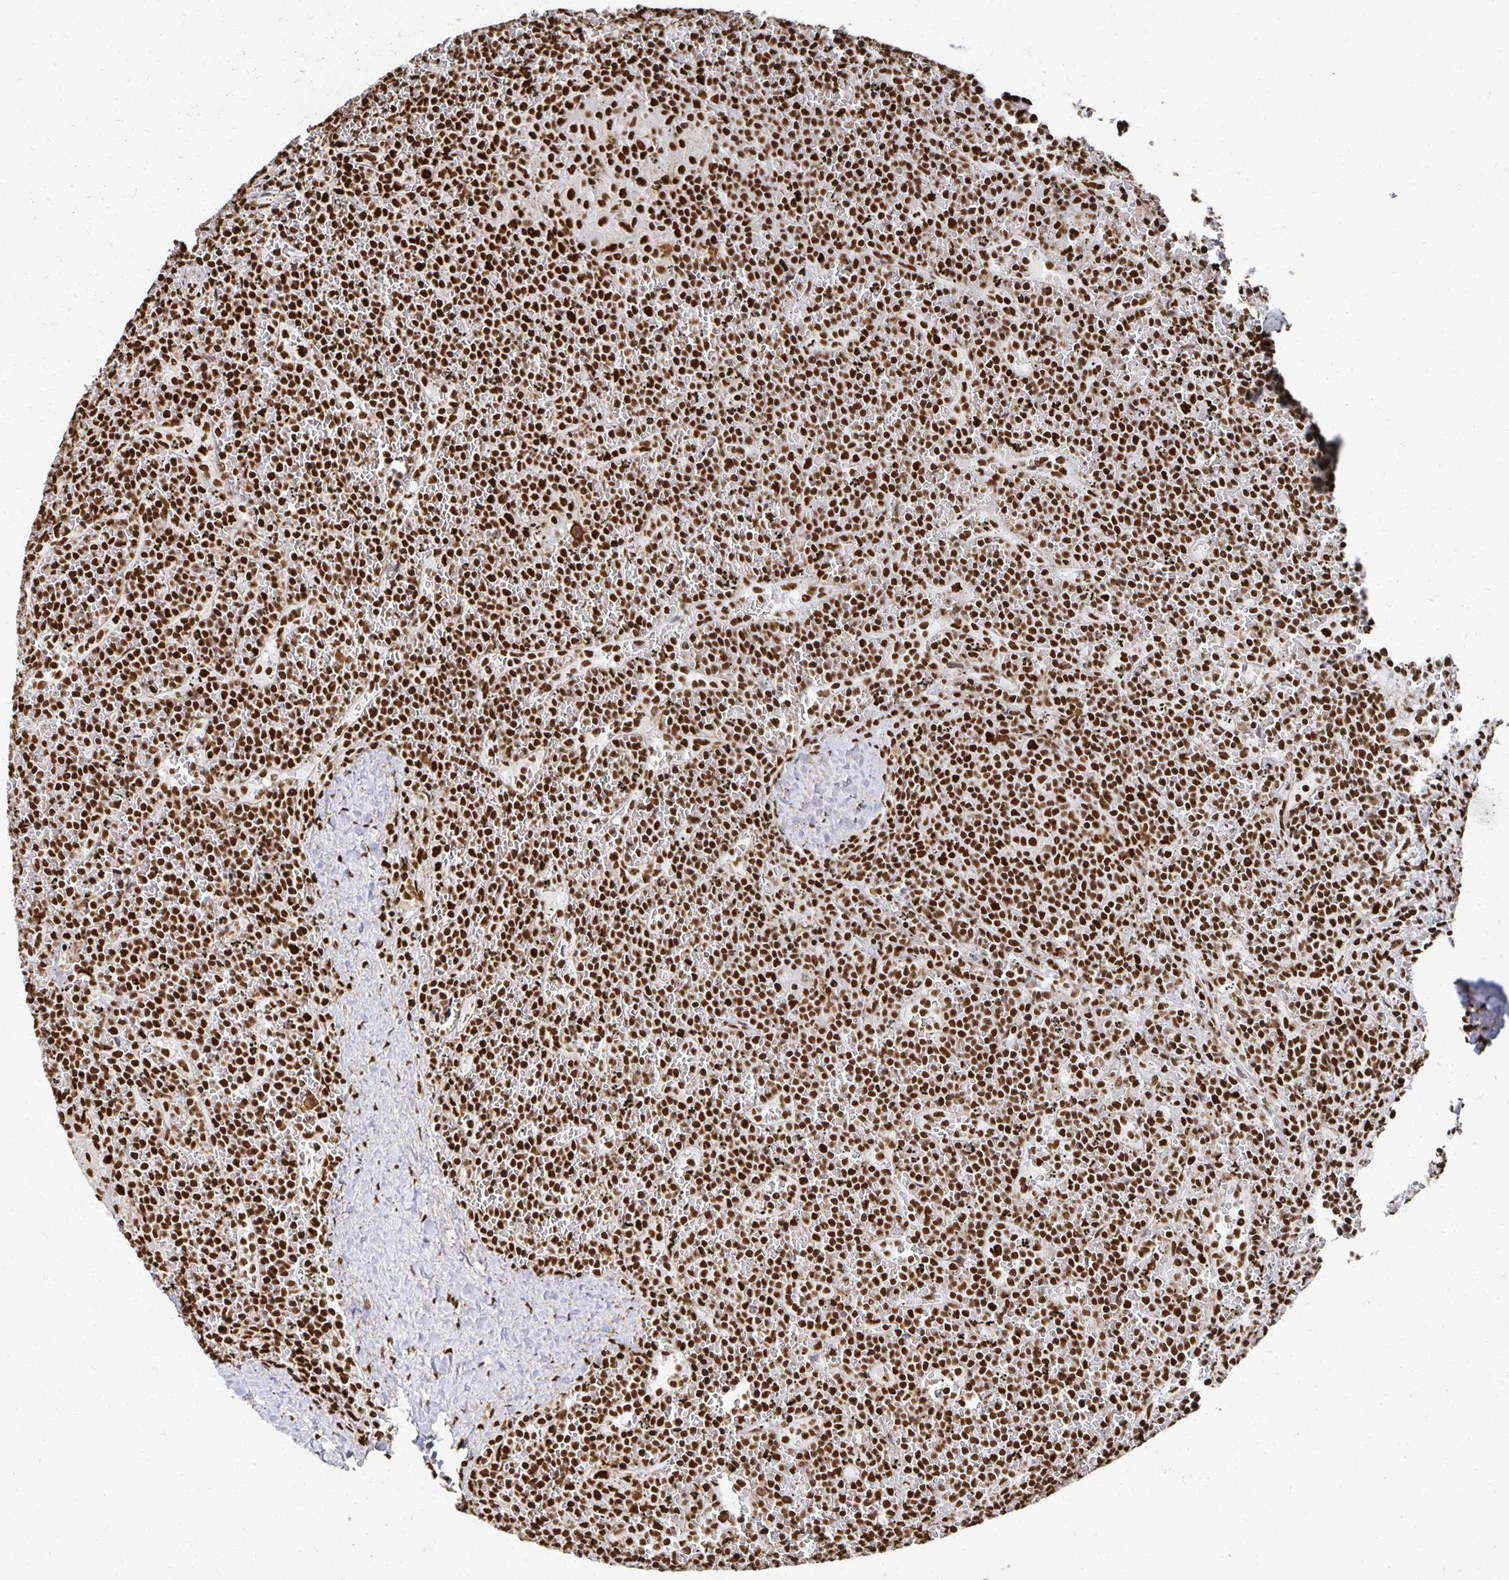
{"staining": {"intensity": "strong", "quantity": ">75%", "location": "nuclear"}, "tissue": "lymphoma", "cell_type": "Tumor cells", "image_type": "cancer", "snomed": [{"axis": "morphology", "description": "Malignant lymphoma, non-Hodgkin's type, Low grade"}, {"axis": "topography", "description": "Spleen"}], "caption": "The photomicrograph shows a brown stain indicating the presence of a protein in the nuclear of tumor cells in lymphoma.", "gene": "RBBP7", "patient": {"sex": "female", "age": 19}}